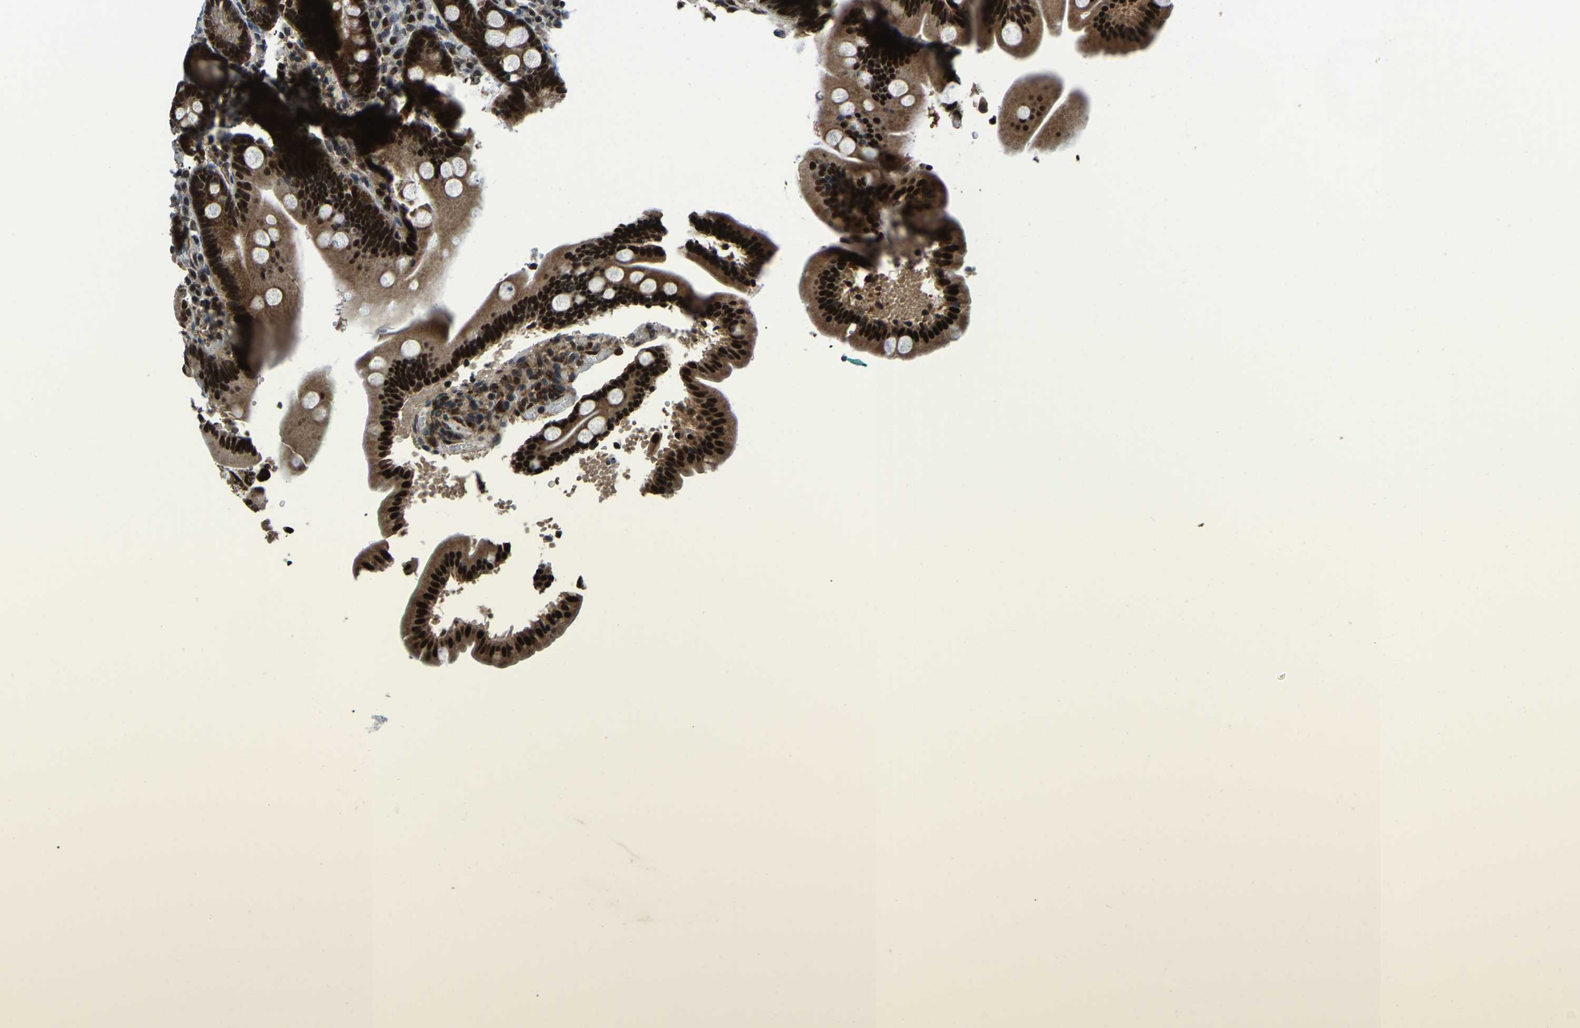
{"staining": {"intensity": "strong", "quantity": ">75%", "location": "cytoplasmic/membranous,nuclear"}, "tissue": "duodenum", "cell_type": "Glandular cells", "image_type": "normal", "snomed": [{"axis": "morphology", "description": "Normal tissue, NOS"}, {"axis": "topography", "description": "Duodenum"}], "caption": "Protein analysis of unremarkable duodenum reveals strong cytoplasmic/membranous,nuclear expression in approximately >75% of glandular cells.", "gene": "DFFA", "patient": {"sex": "male", "age": 54}}